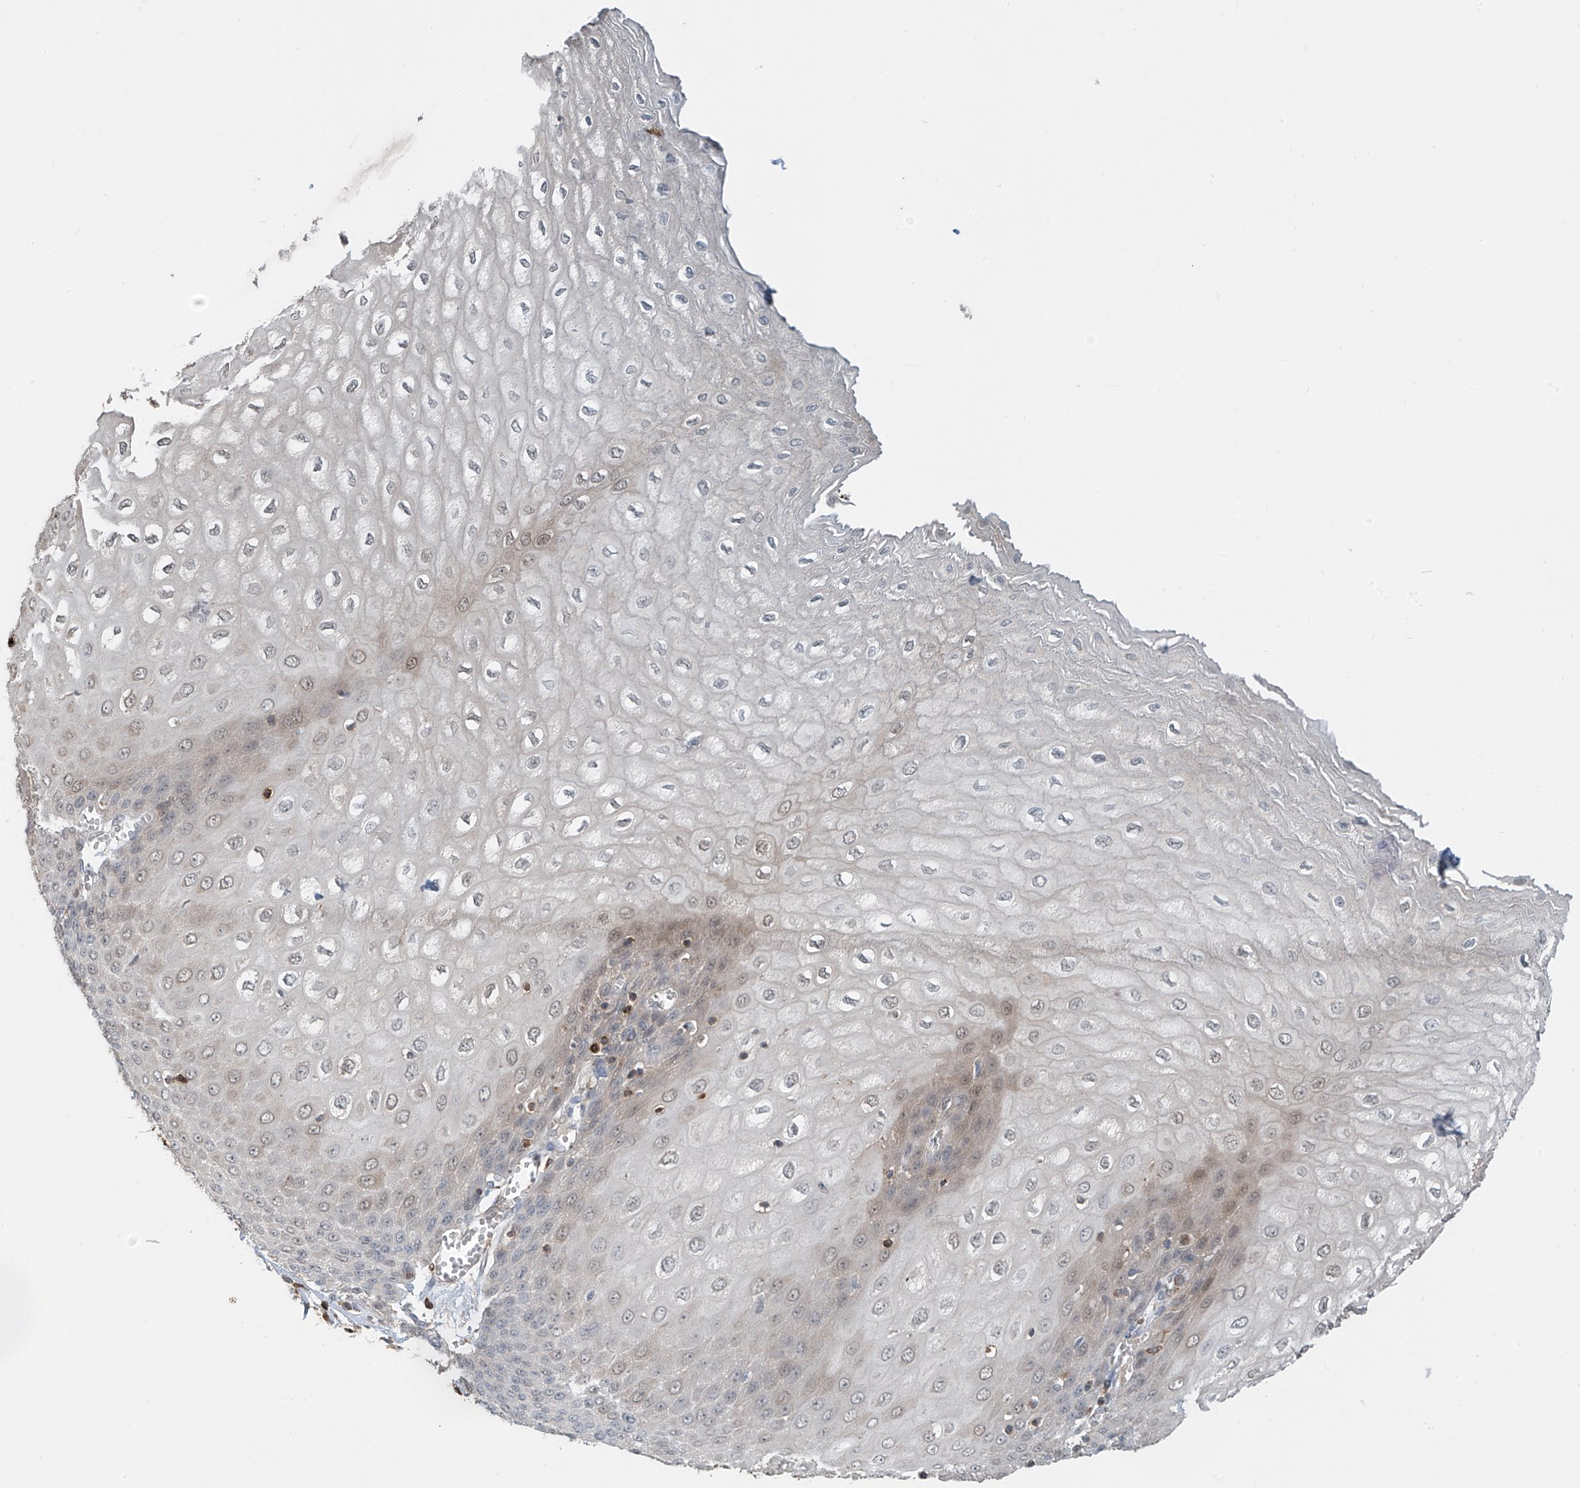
{"staining": {"intensity": "weak", "quantity": "<25%", "location": "cytoplasmic/membranous,nuclear"}, "tissue": "esophagus", "cell_type": "Squamous epithelial cells", "image_type": "normal", "snomed": [{"axis": "morphology", "description": "Normal tissue, NOS"}, {"axis": "topography", "description": "Esophagus"}], "caption": "Squamous epithelial cells show no significant protein positivity in benign esophagus.", "gene": "SH3BGRL3", "patient": {"sex": "male", "age": 60}}